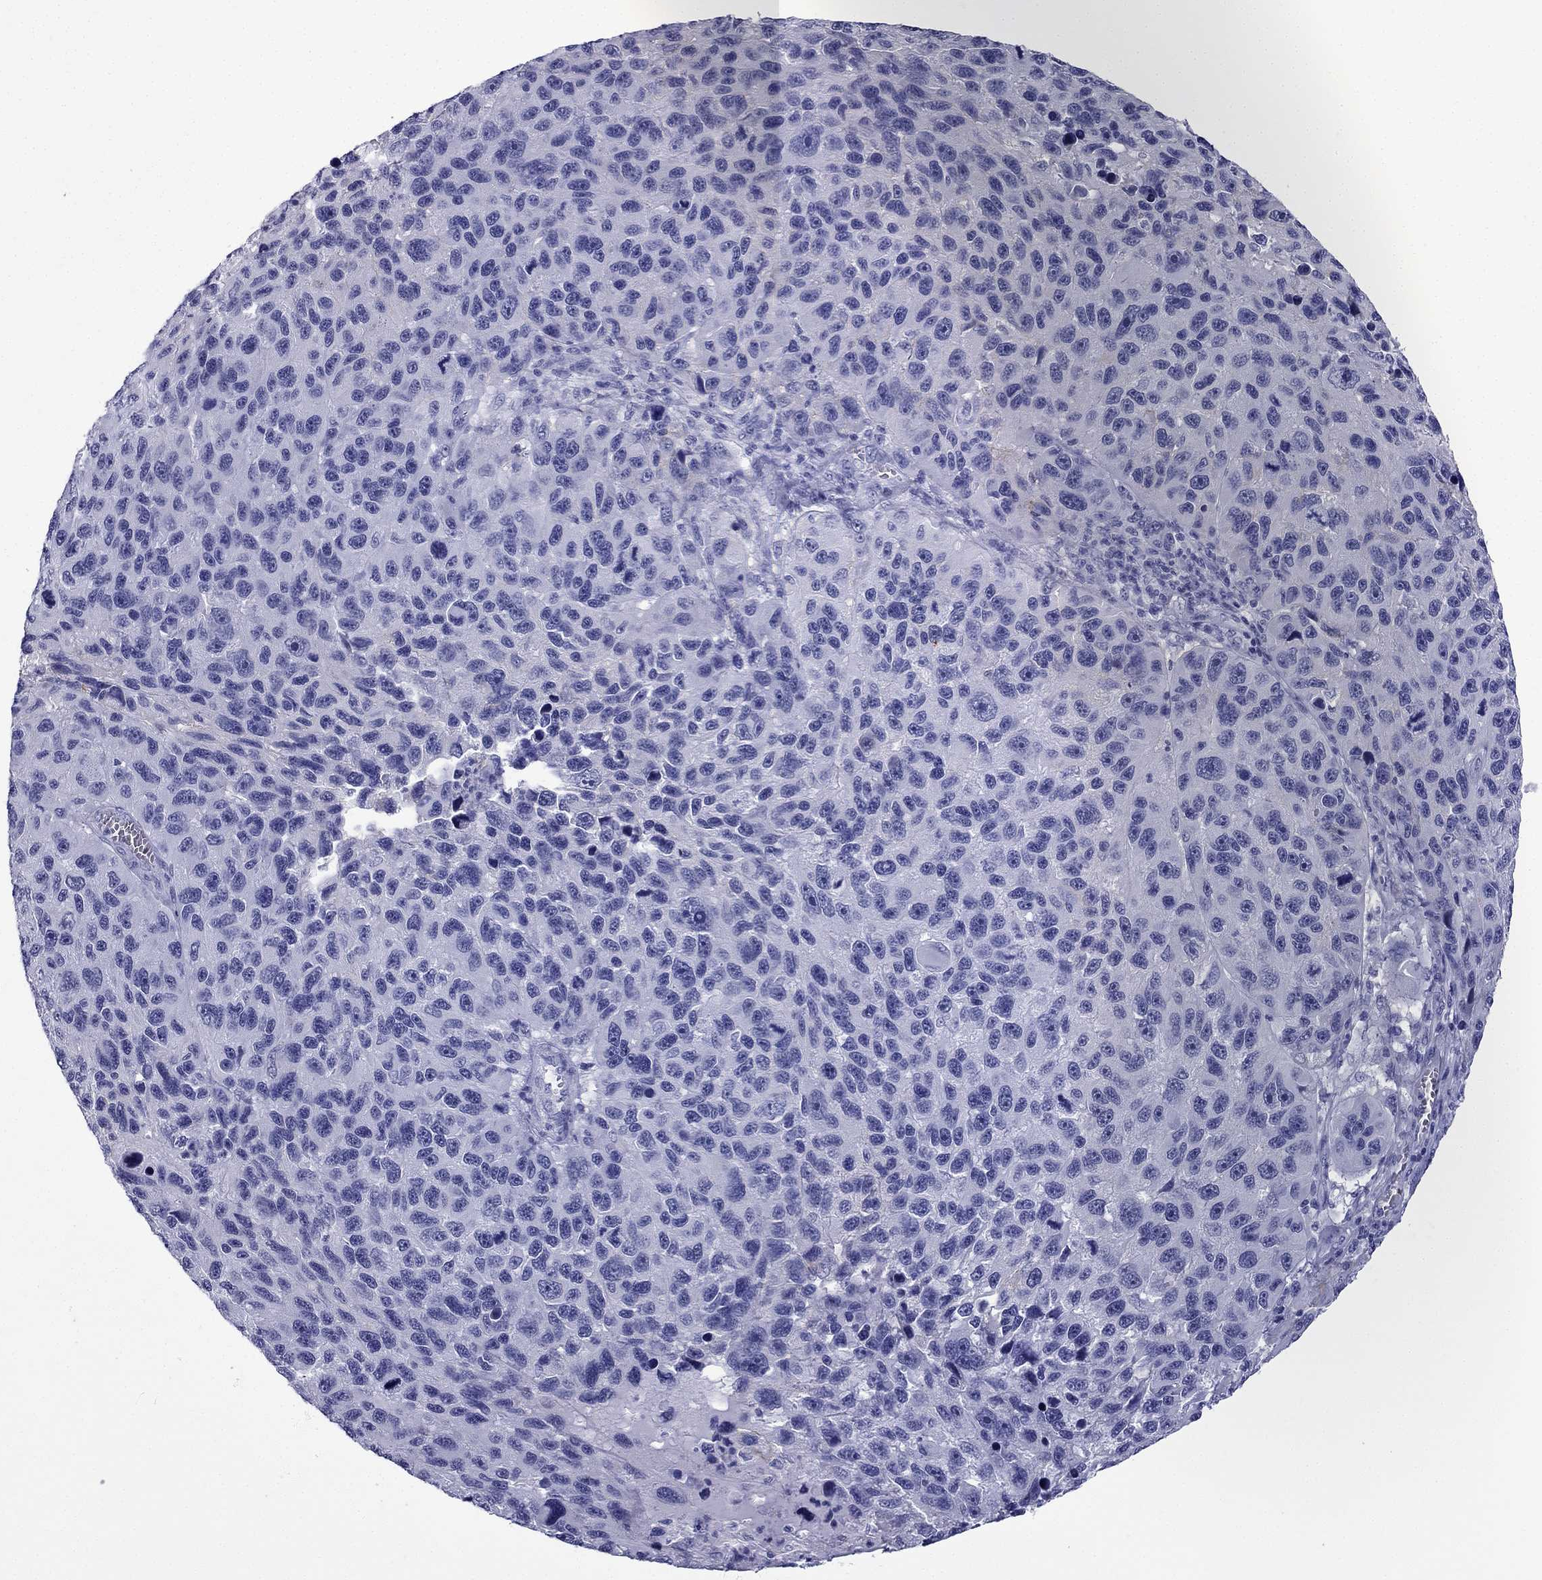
{"staining": {"intensity": "negative", "quantity": "none", "location": "none"}, "tissue": "melanoma", "cell_type": "Tumor cells", "image_type": "cancer", "snomed": [{"axis": "morphology", "description": "Malignant melanoma, NOS"}, {"axis": "topography", "description": "Skin"}], "caption": "High magnification brightfield microscopy of malignant melanoma stained with DAB (brown) and counterstained with hematoxylin (blue): tumor cells show no significant expression.", "gene": "GJA8", "patient": {"sex": "male", "age": 53}}